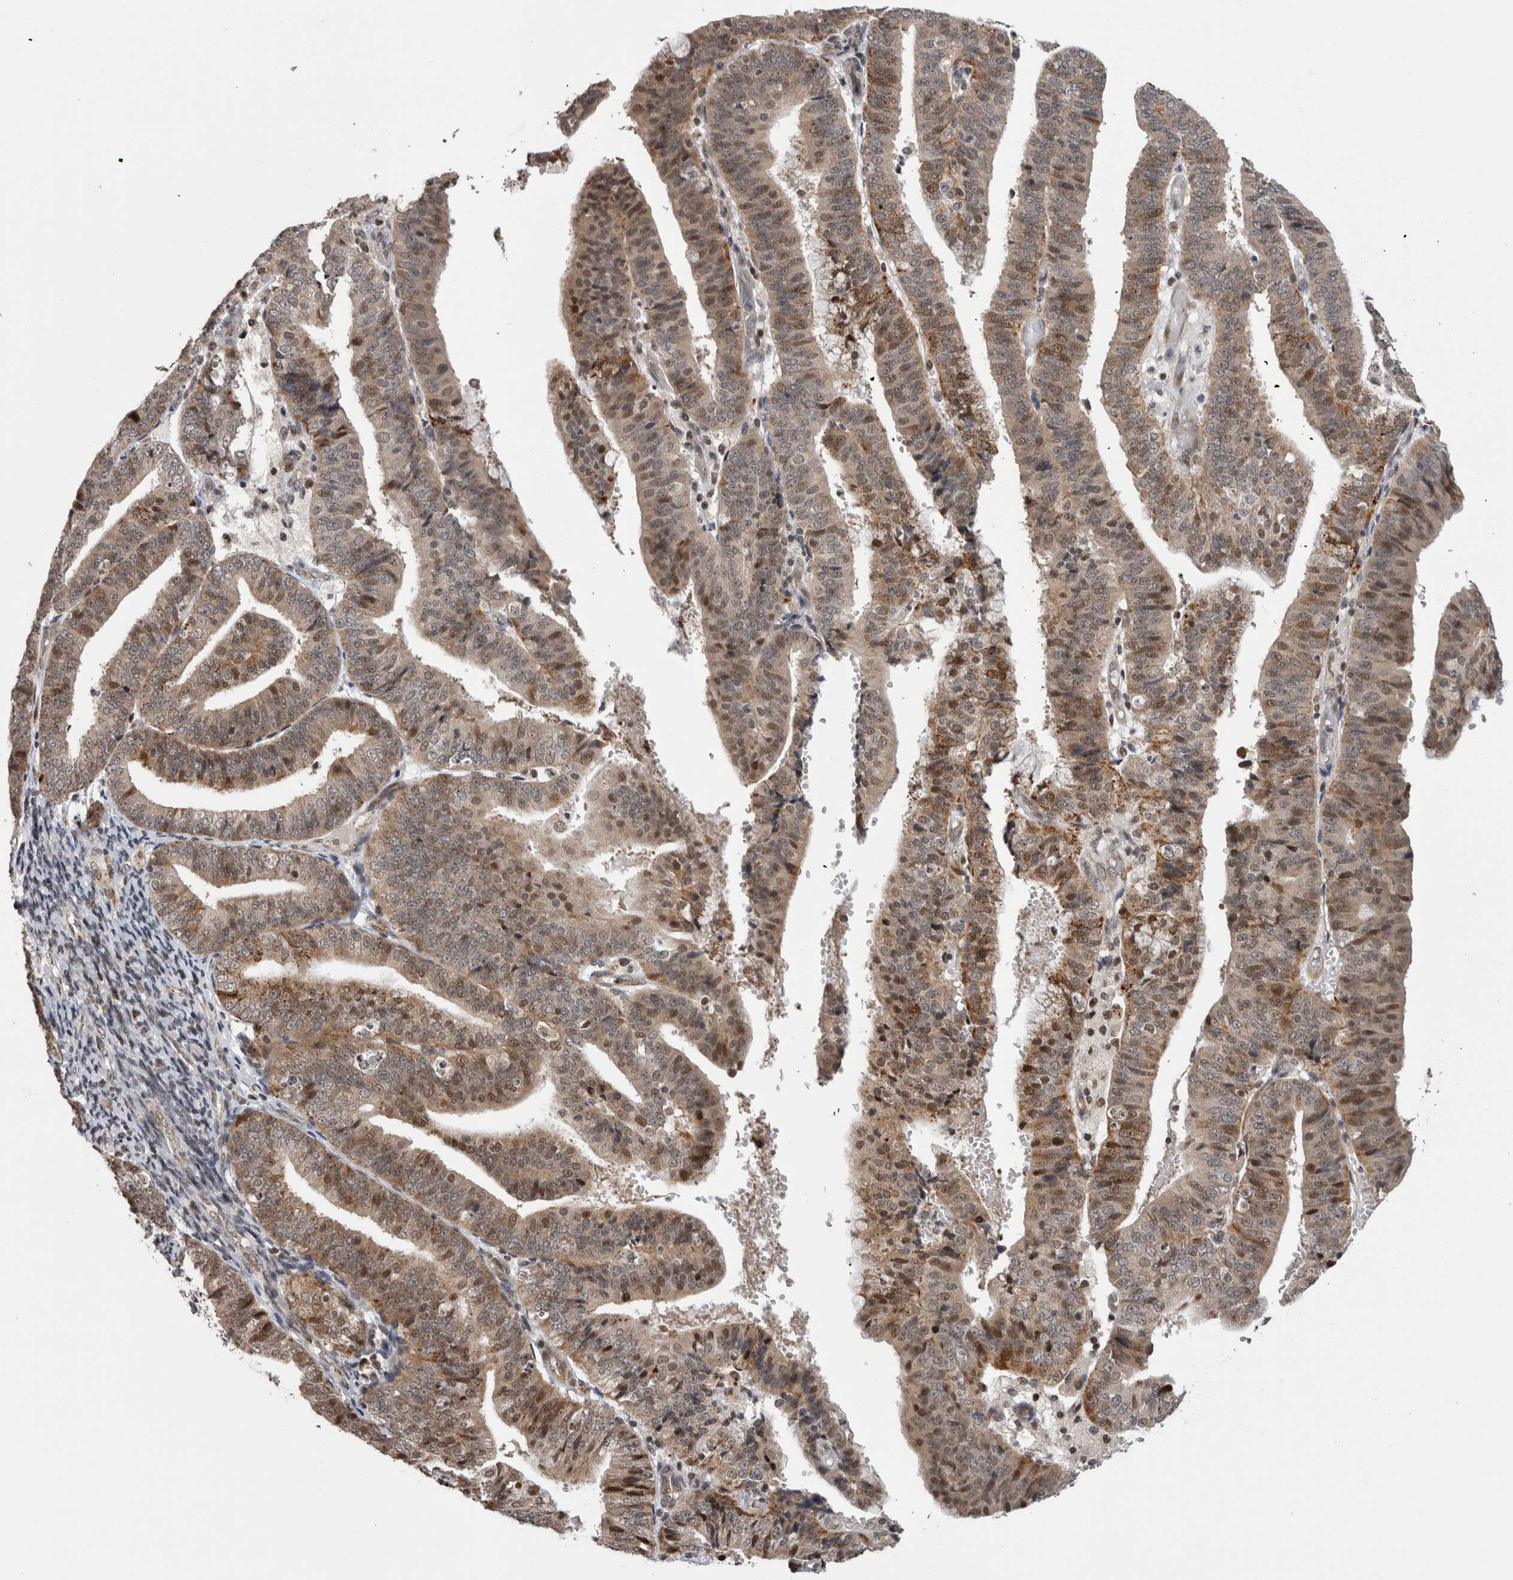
{"staining": {"intensity": "moderate", "quantity": "25%-75%", "location": "cytoplasmic/membranous,nuclear"}, "tissue": "endometrial cancer", "cell_type": "Tumor cells", "image_type": "cancer", "snomed": [{"axis": "morphology", "description": "Adenocarcinoma, NOS"}, {"axis": "topography", "description": "Endometrium"}], "caption": "A micrograph of adenocarcinoma (endometrial) stained for a protein shows moderate cytoplasmic/membranous and nuclear brown staining in tumor cells.", "gene": "ZBTB11", "patient": {"sex": "female", "age": 63}}